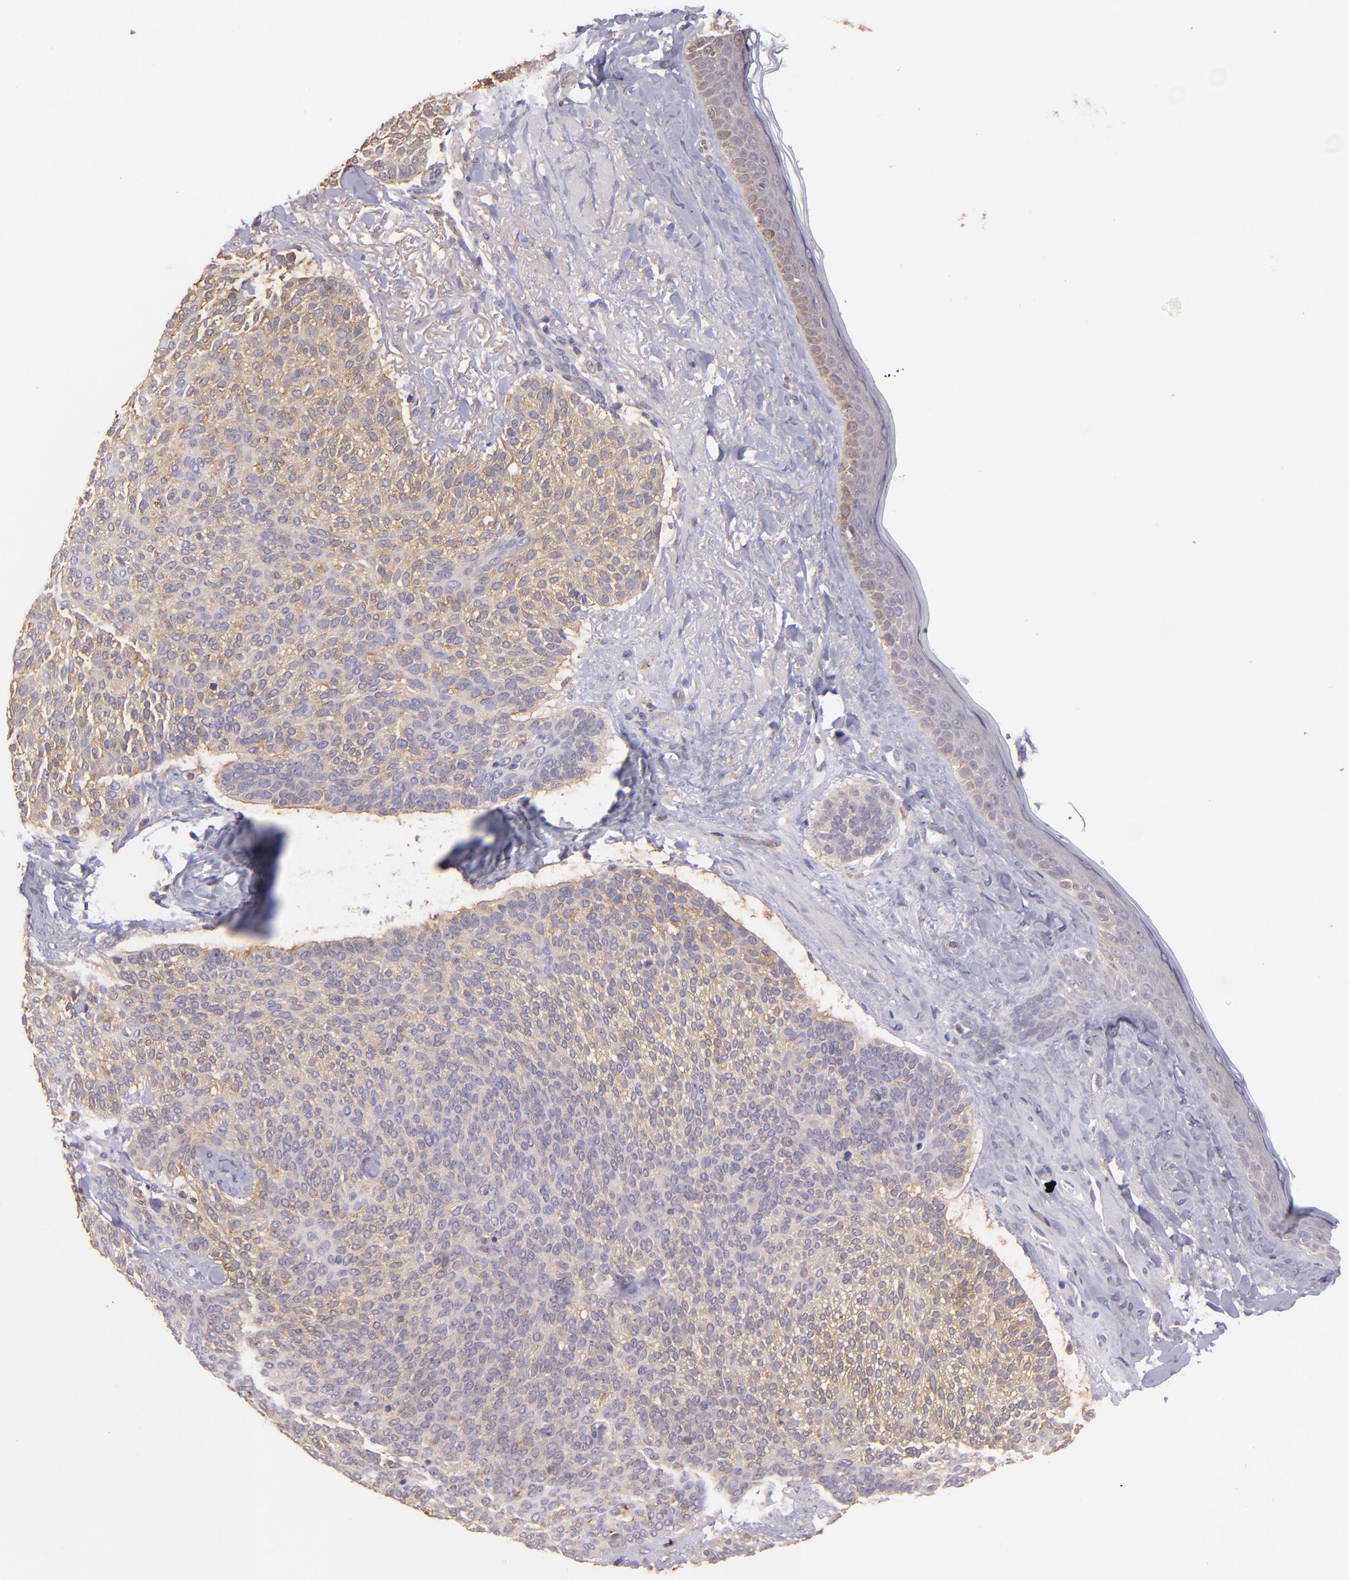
{"staining": {"intensity": "moderate", "quantity": ">75%", "location": "cytoplasmic/membranous"}, "tissue": "skin cancer", "cell_type": "Tumor cells", "image_type": "cancer", "snomed": [{"axis": "morphology", "description": "Normal tissue, NOS"}, {"axis": "morphology", "description": "Basal cell carcinoma"}, {"axis": "topography", "description": "Skin"}], "caption": "IHC staining of skin cancer (basal cell carcinoma), which displays medium levels of moderate cytoplasmic/membranous expression in approximately >75% of tumor cells indicating moderate cytoplasmic/membranous protein staining. The staining was performed using DAB (3,3'-diaminobenzidine) (brown) for protein detection and nuclei were counterstained in hematoxylin (blue).", "gene": "ZFYVE1", "patient": {"sex": "female", "age": 70}}